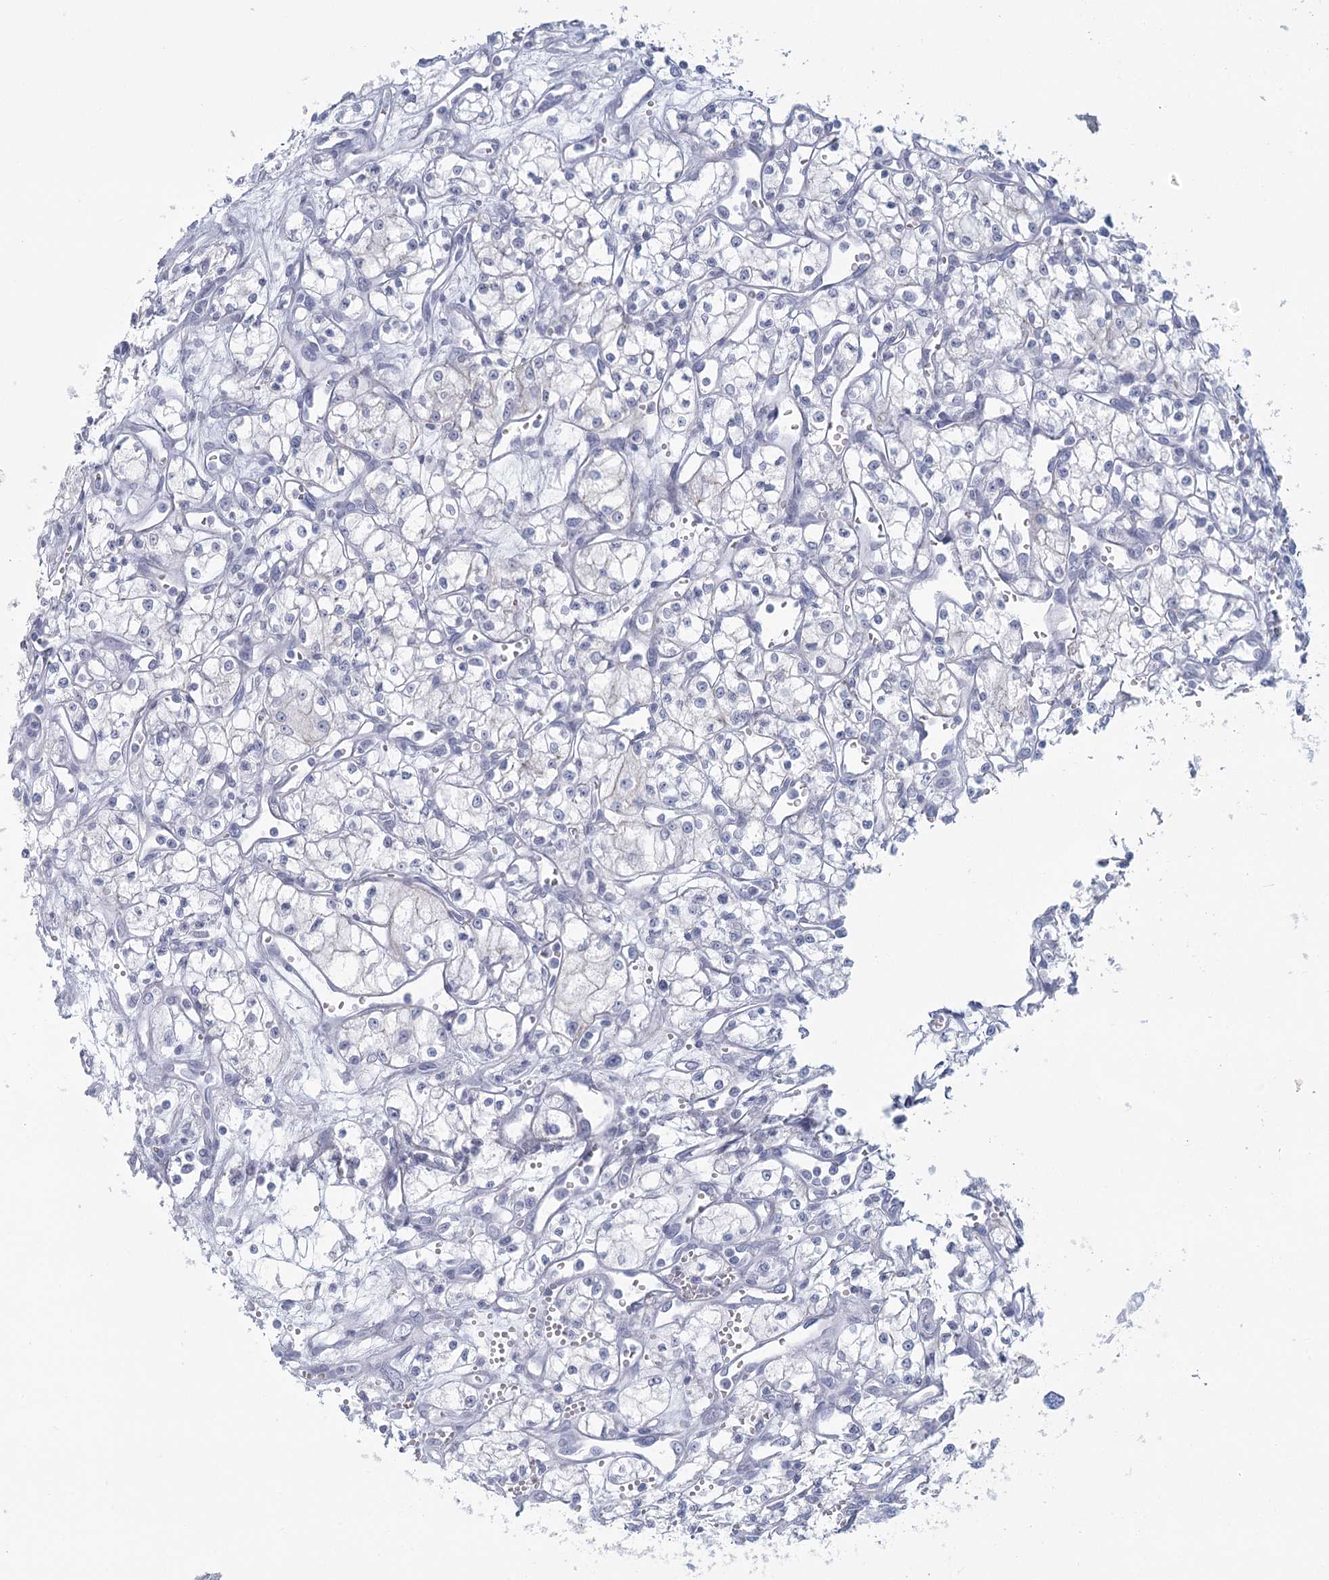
{"staining": {"intensity": "negative", "quantity": "none", "location": "none"}, "tissue": "renal cancer", "cell_type": "Tumor cells", "image_type": "cancer", "snomed": [{"axis": "morphology", "description": "Adenocarcinoma, NOS"}, {"axis": "topography", "description": "Kidney"}], "caption": "Tumor cells show no significant protein expression in renal adenocarcinoma.", "gene": "WNT8B", "patient": {"sex": "male", "age": 59}}